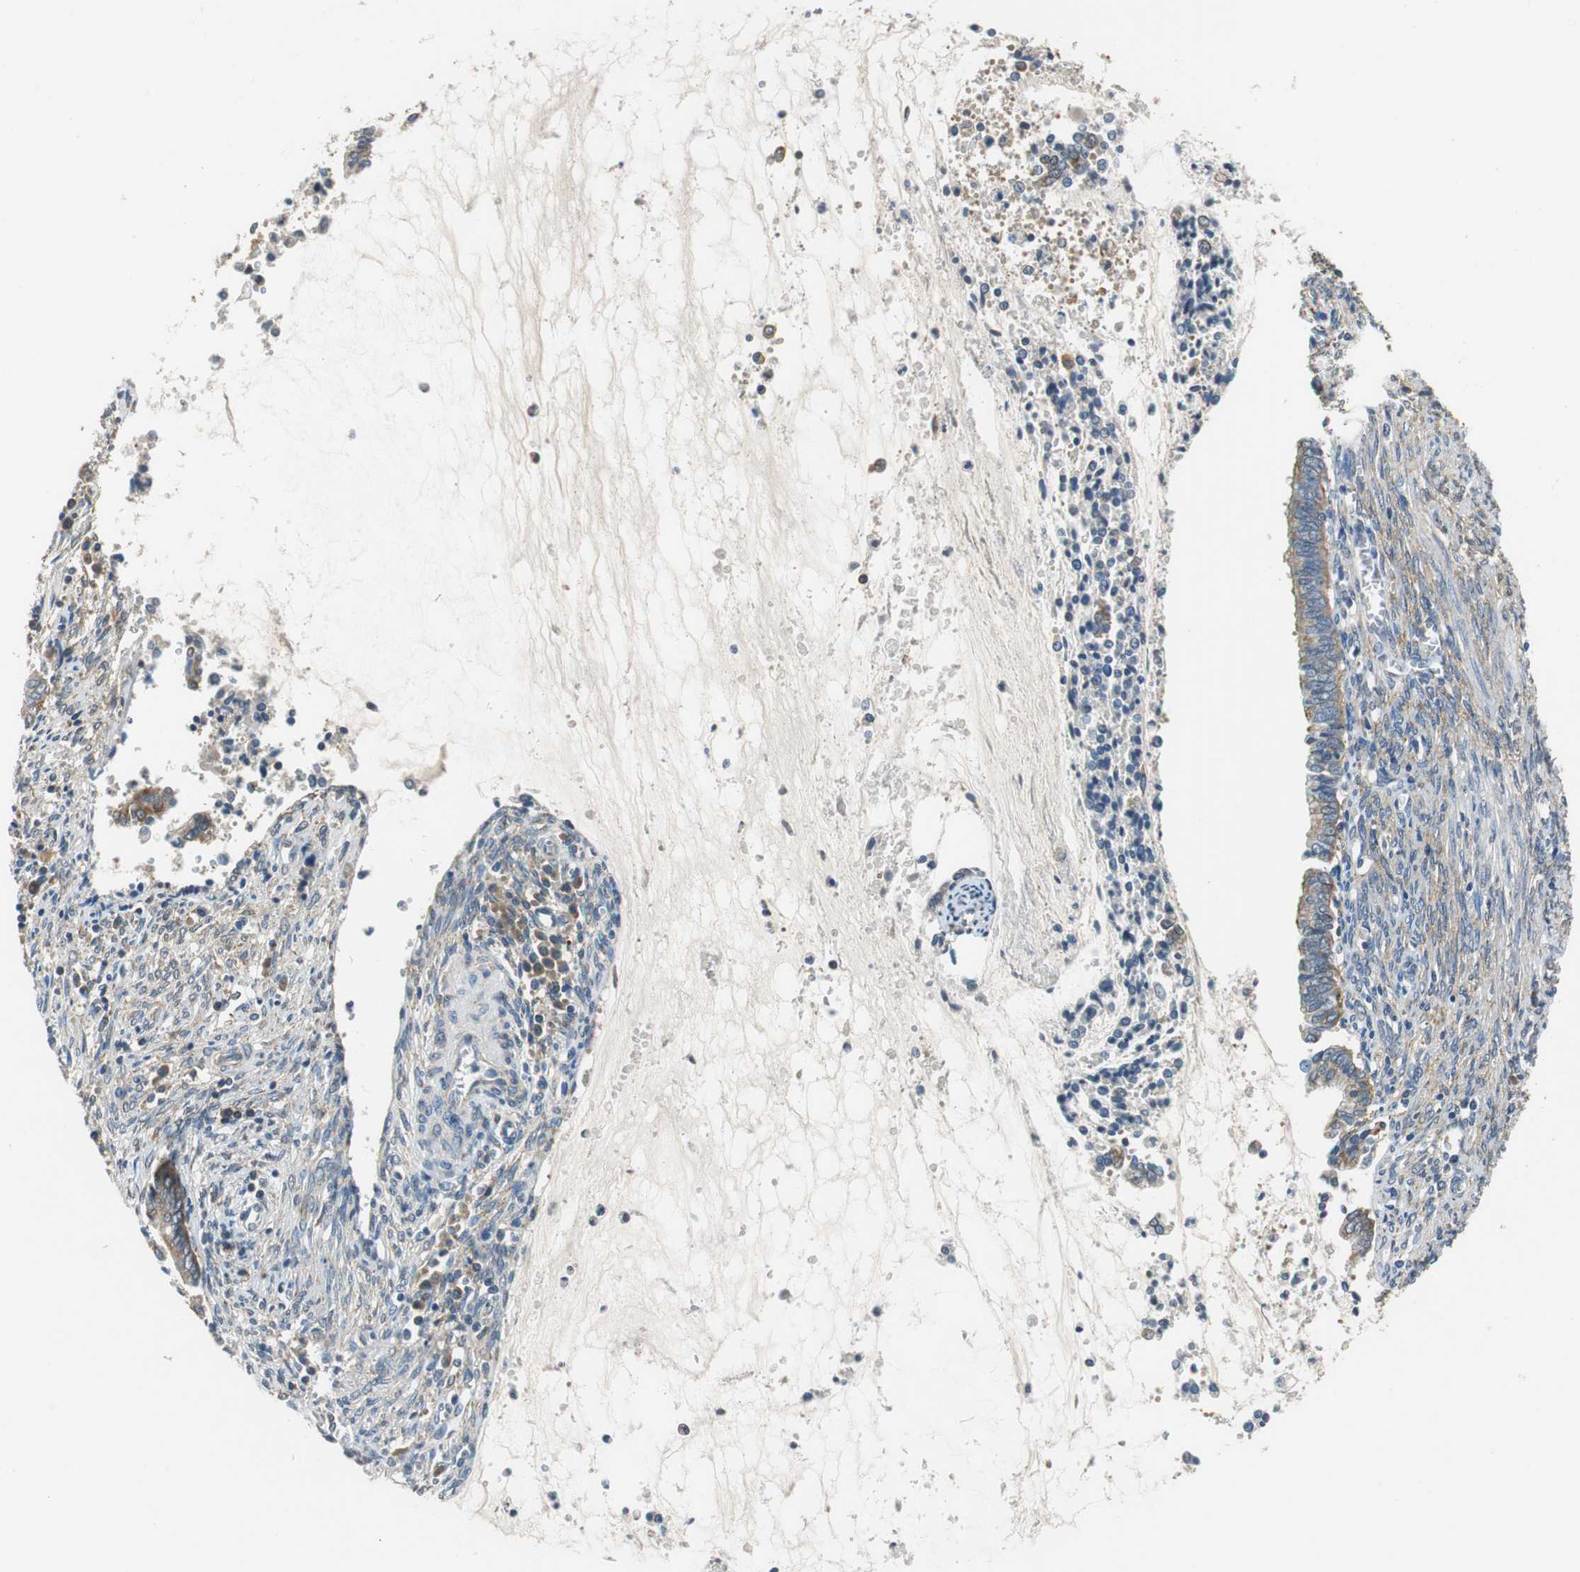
{"staining": {"intensity": "moderate", "quantity": ">75%", "location": "cytoplasmic/membranous"}, "tissue": "cervical cancer", "cell_type": "Tumor cells", "image_type": "cancer", "snomed": [{"axis": "morphology", "description": "Adenocarcinoma, NOS"}, {"axis": "topography", "description": "Cervix"}], "caption": "A brown stain highlights moderate cytoplasmic/membranous positivity of a protein in cervical adenocarcinoma tumor cells.", "gene": "CNOT3", "patient": {"sex": "female", "age": 44}}